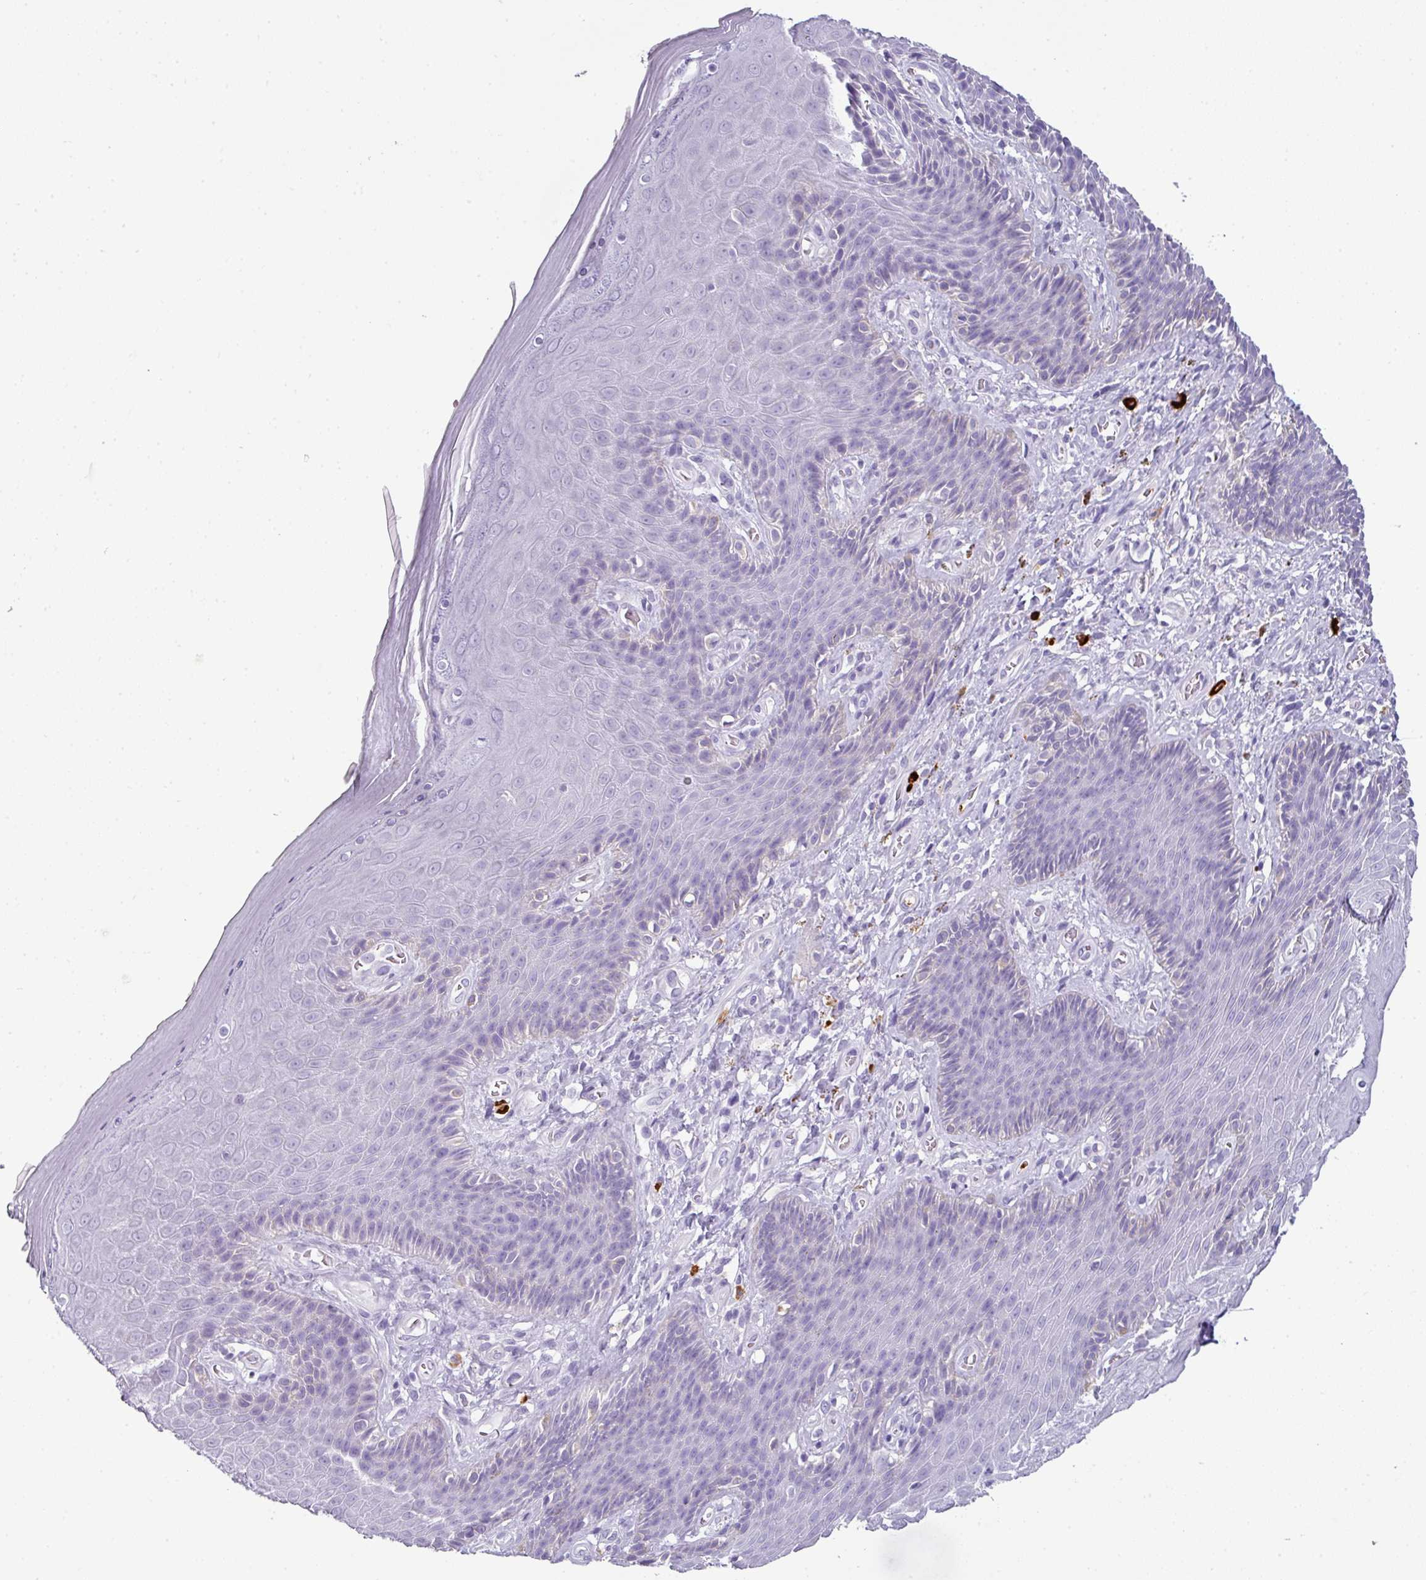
{"staining": {"intensity": "negative", "quantity": "none", "location": "none"}, "tissue": "skin", "cell_type": "Epidermal cells", "image_type": "normal", "snomed": [{"axis": "morphology", "description": "Normal tissue, NOS"}, {"axis": "topography", "description": "Anal"}, {"axis": "topography", "description": "Peripheral nerve tissue"}], "caption": "Epidermal cells show no significant positivity in normal skin. (Brightfield microscopy of DAB (3,3'-diaminobenzidine) immunohistochemistry (IHC) at high magnification).", "gene": "CTSG", "patient": {"sex": "male", "age": 53}}